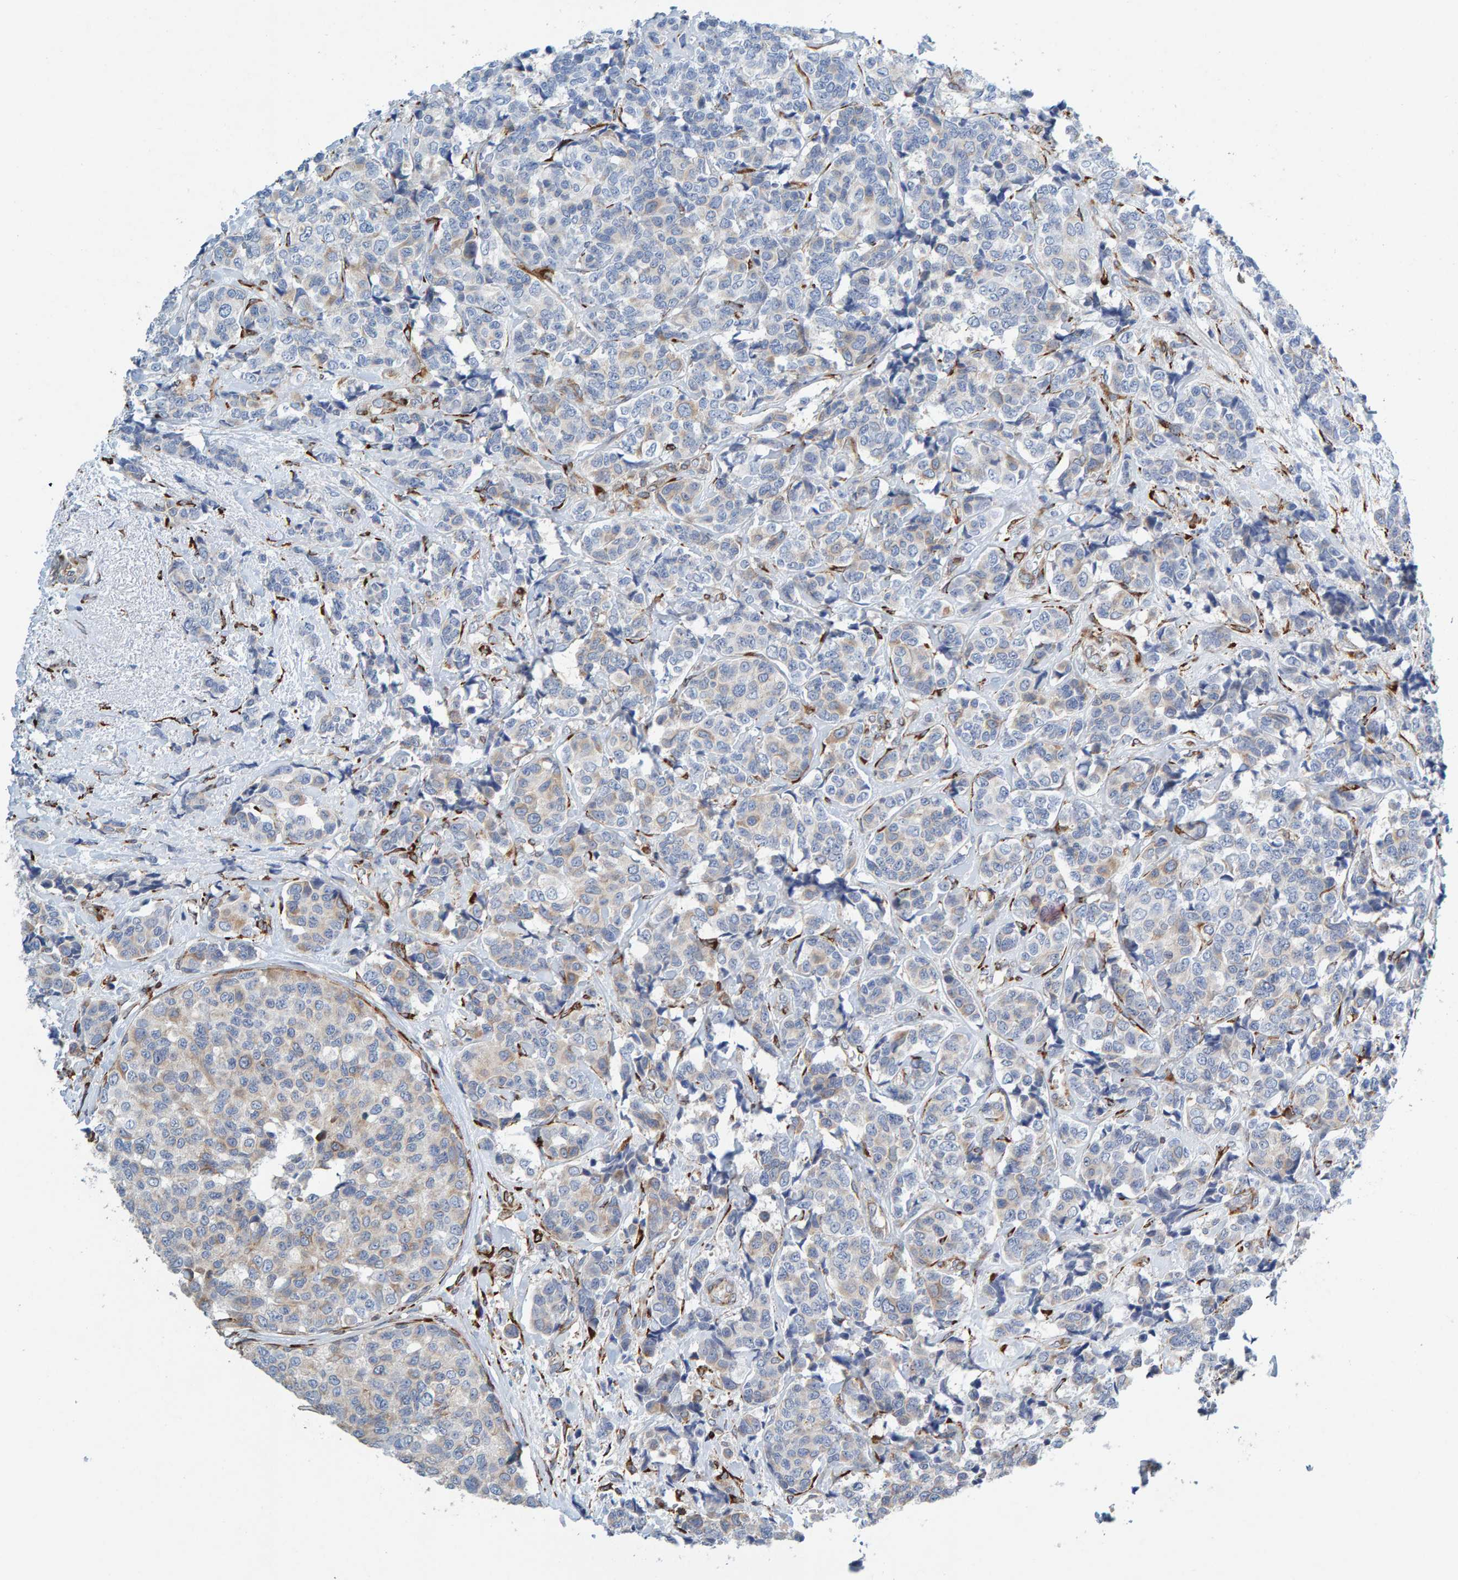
{"staining": {"intensity": "weak", "quantity": "<25%", "location": "cytoplasmic/membranous"}, "tissue": "breast cancer", "cell_type": "Tumor cells", "image_type": "cancer", "snomed": [{"axis": "morphology", "description": "Normal tissue, NOS"}, {"axis": "morphology", "description": "Duct carcinoma"}, {"axis": "topography", "description": "Breast"}], "caption": "Tumor cells show no significant staining in breast infiltrating ductal carcinoma.", "gene": "MMP16", "patient": {"sex": "female", "age": 43}}